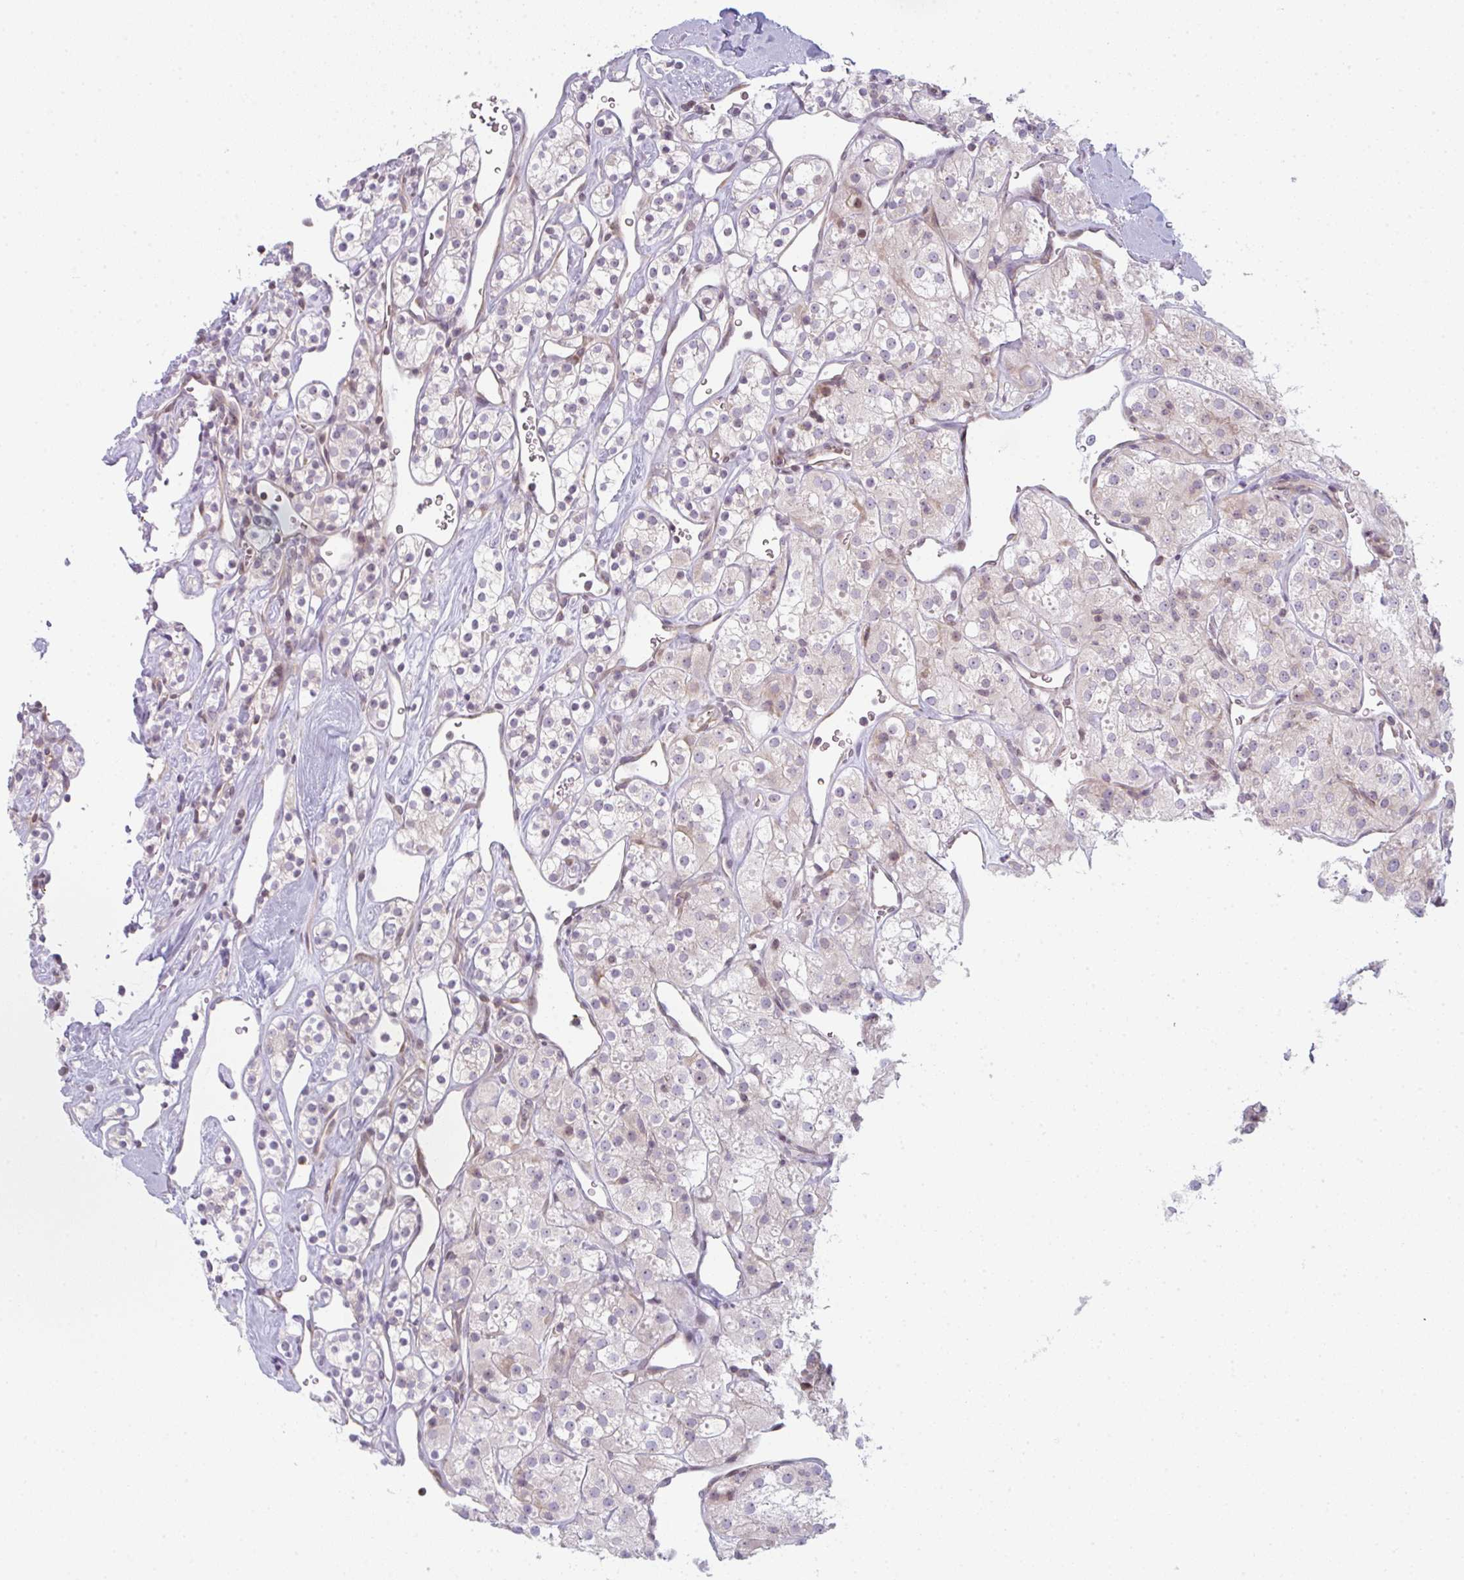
{"staining": {"intensity": "negative", "quantity": "none", "location": "none"}, "tissue": "renal cancer", "cell_type": "Tumor cells", "image_type": "cancer", "snomed": [{"axis": "morphology", "description": "Adenocarcinoma, NOS"}, {"axis": "topography", "description": "Kidney"}], "caption": "A micrograph of human adenocarcinoma (renal) is negative for staining in tumor cells. Nuclei are stained in blue.", "gene": "TMEM237", "patient": {"sex": "male", "age": 77}}